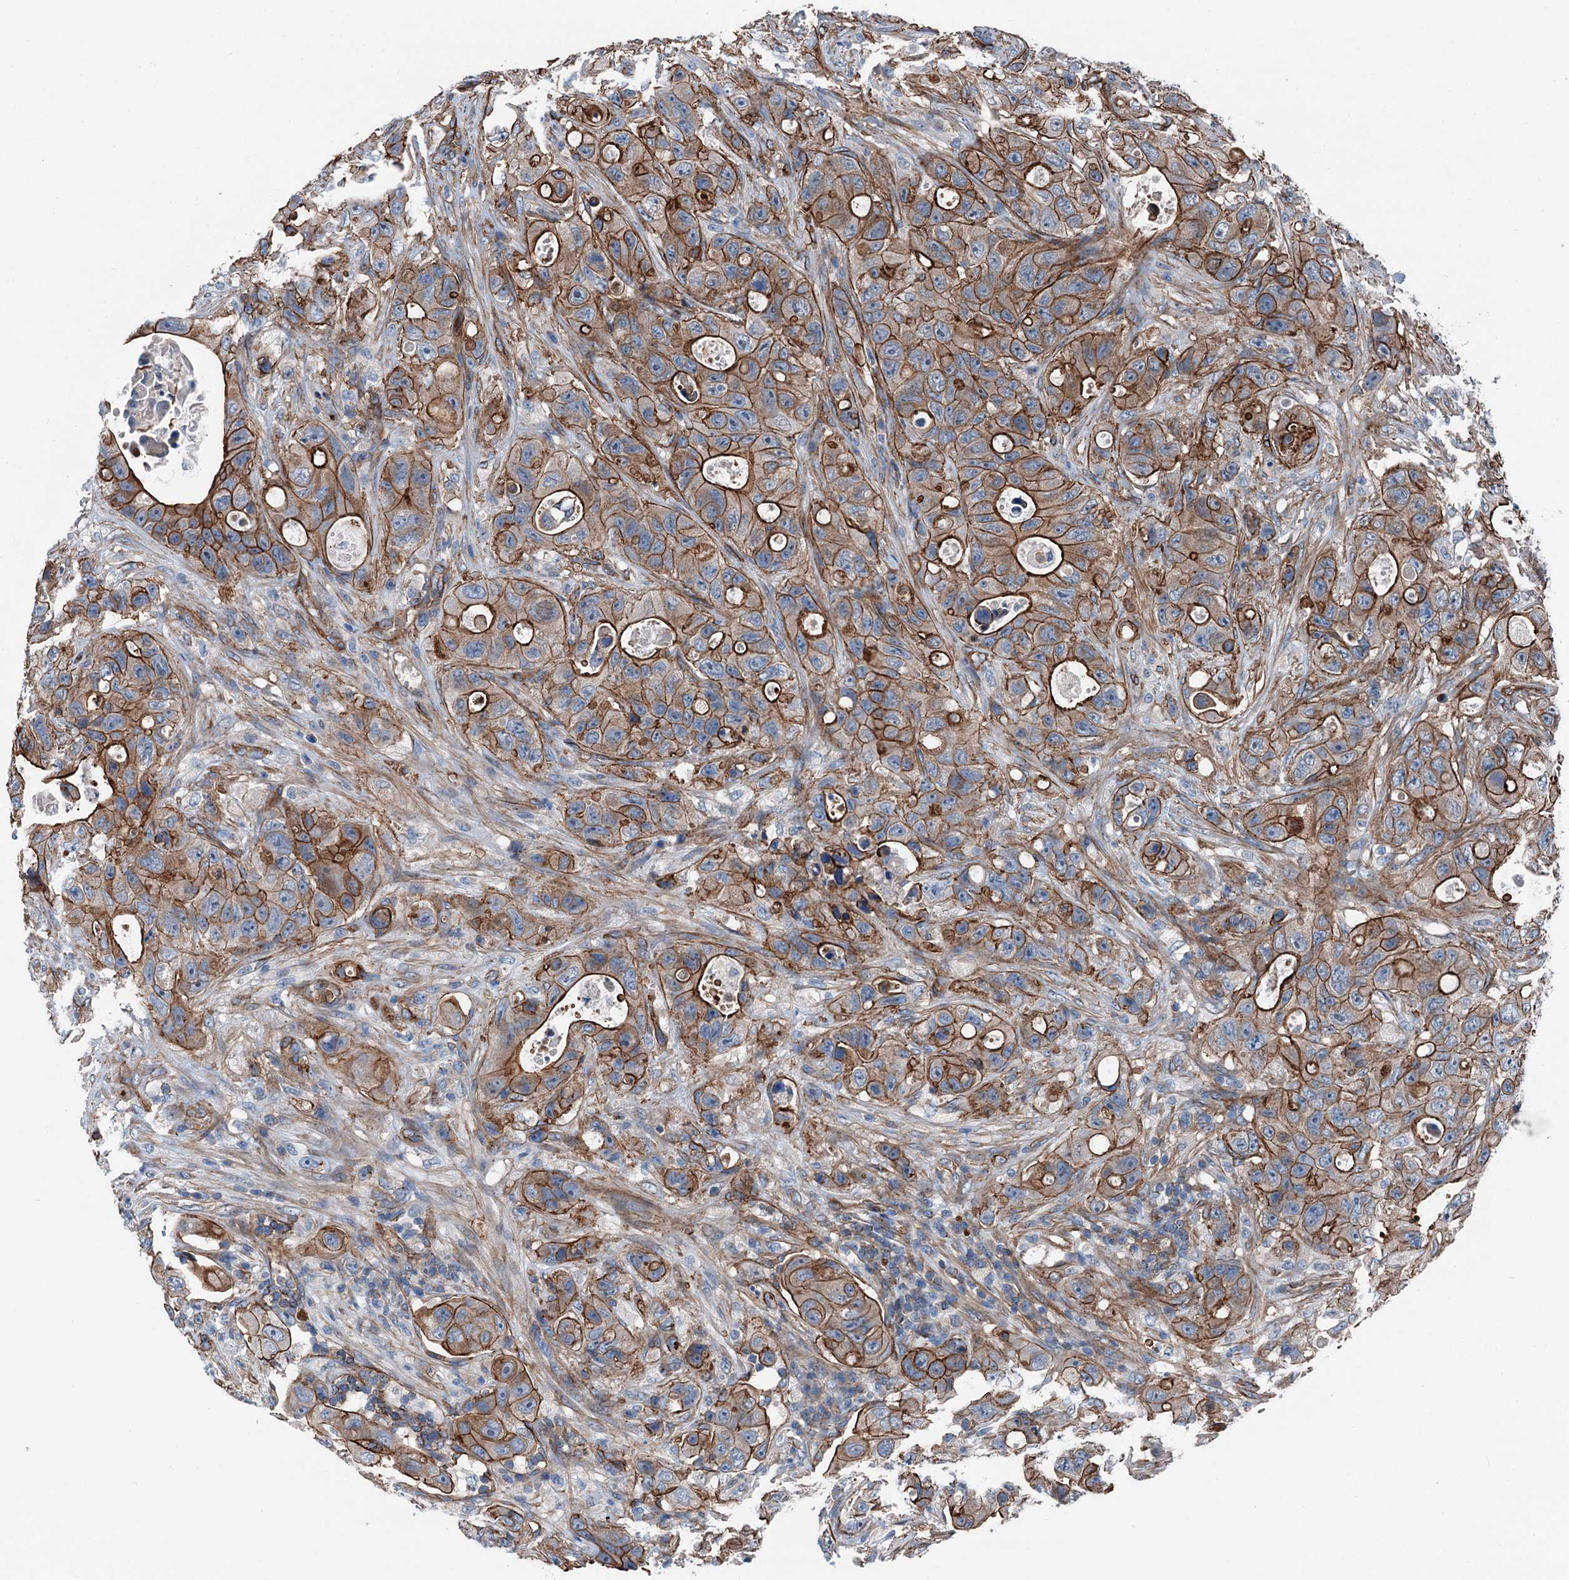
{"staining": {"intensity": "strong", "quantity": ">75%", "location": "cytoplasmic/membranous"}, "tissue": "colorectal cancer", "cell_type": "Tumor cells", "image_type": "cancer", "snomed": [{"axis": "morphology", "description": "Adenocarcinoma, NOS"}, {"axis": "topography", "description": "Colon"}], "caption": "Tumor cells display high levels of strong cytoplasmic/membranous positivity in approximately >75% of cells in colorectal adenocarcinoma.", "gene": "NMRAL1", "patient": {"sex": "female", "age": 46}}